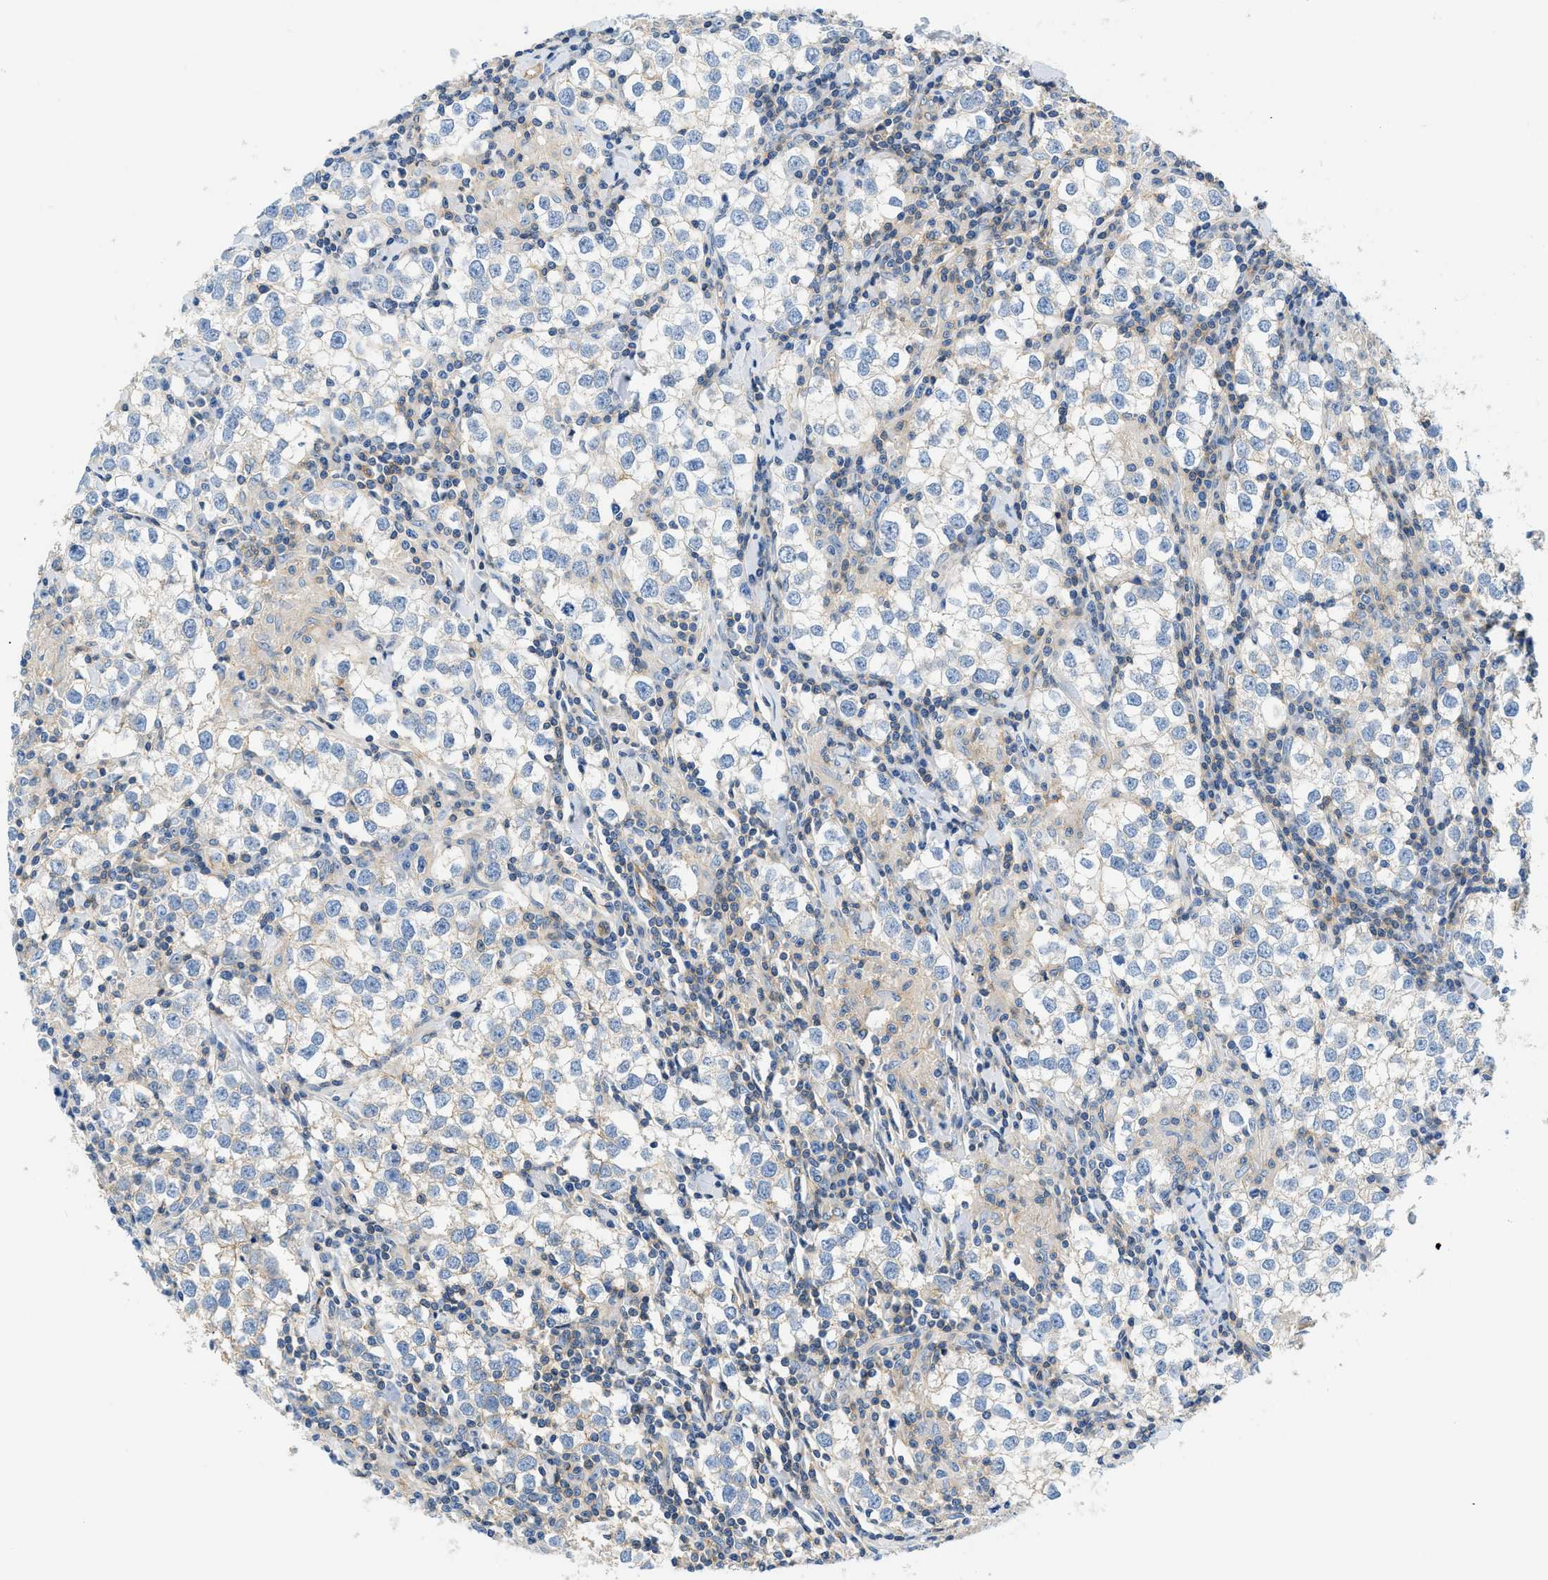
{"staining": {"intensity": "weak", "quantity": "<25%", "location": "cytoplasmic/membranous"}, "tissue": "testis cancer", "cell_type": "Tumor cells", "image_type": "cancer", "snomed": [{"axis": "morphology", "description": "Seminoma, NOS"}, {"axis": "morphology", "description": "Carcinoma, Embryonal, NOS"}, {"axis": "topography", "description": "Testis"}], "caption": "Protein analysis of testis cancer exhibits no significant expression in tumor cells.", "gene": "ORAI1", "patient": {"sex": "male", "age": 36}}